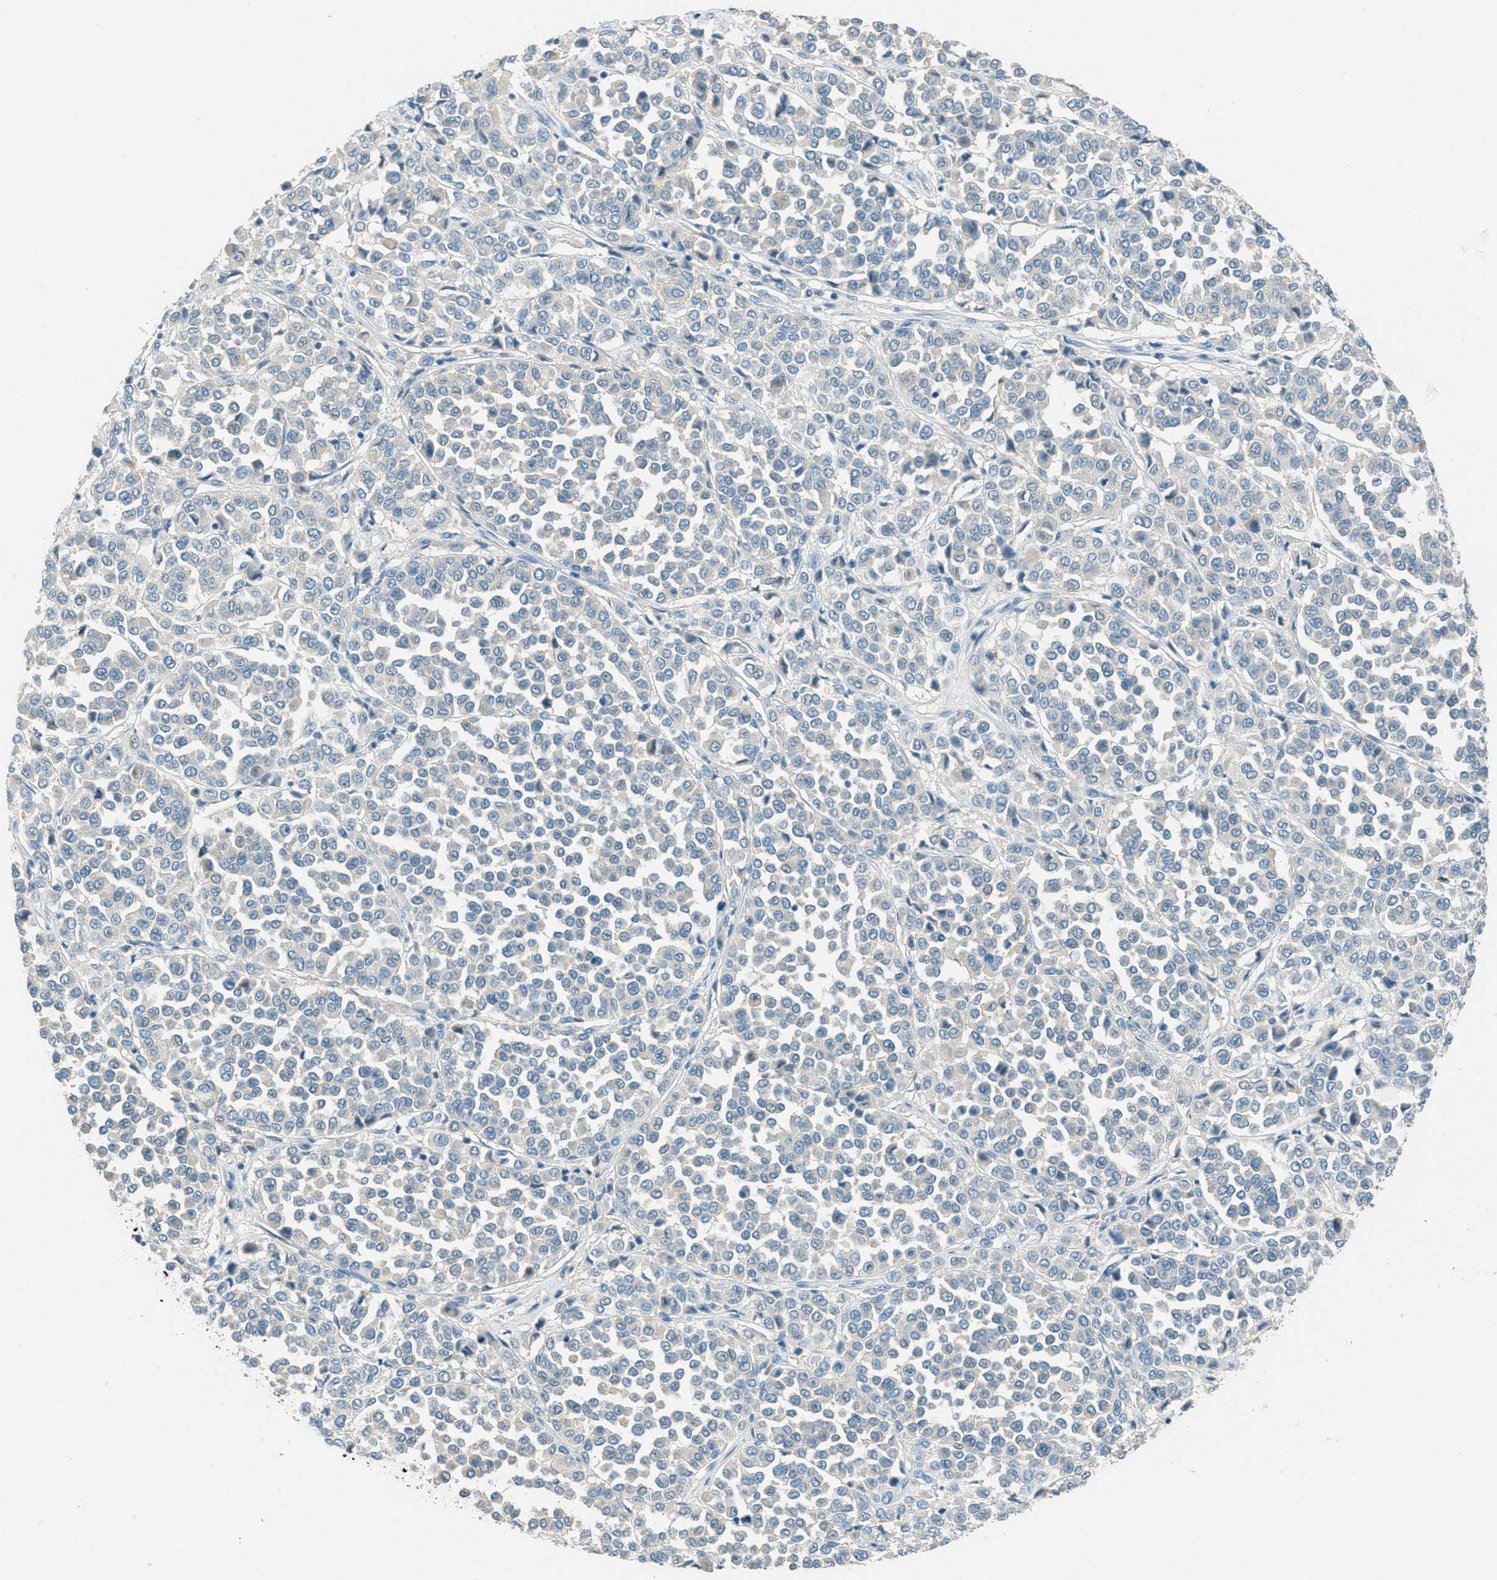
{"staining": {"intensity": "negative", "quantity": "none", "location": "none"}, "tissue": "melanoma", "cell_type": "Tumor cells", "image_type": "cancer", "snomed": [{"axis": "morphology", "description": "Malignant melanoma, Metastatic site"}, {"axis": "topography", "description": "Pancreas"}], "caption": "IHC of malignant melanoma (metastatic site) demonstrates no staining in tumor cells.", "gene": "MSLN", "patient": {"sex": "female", "age": 30}}